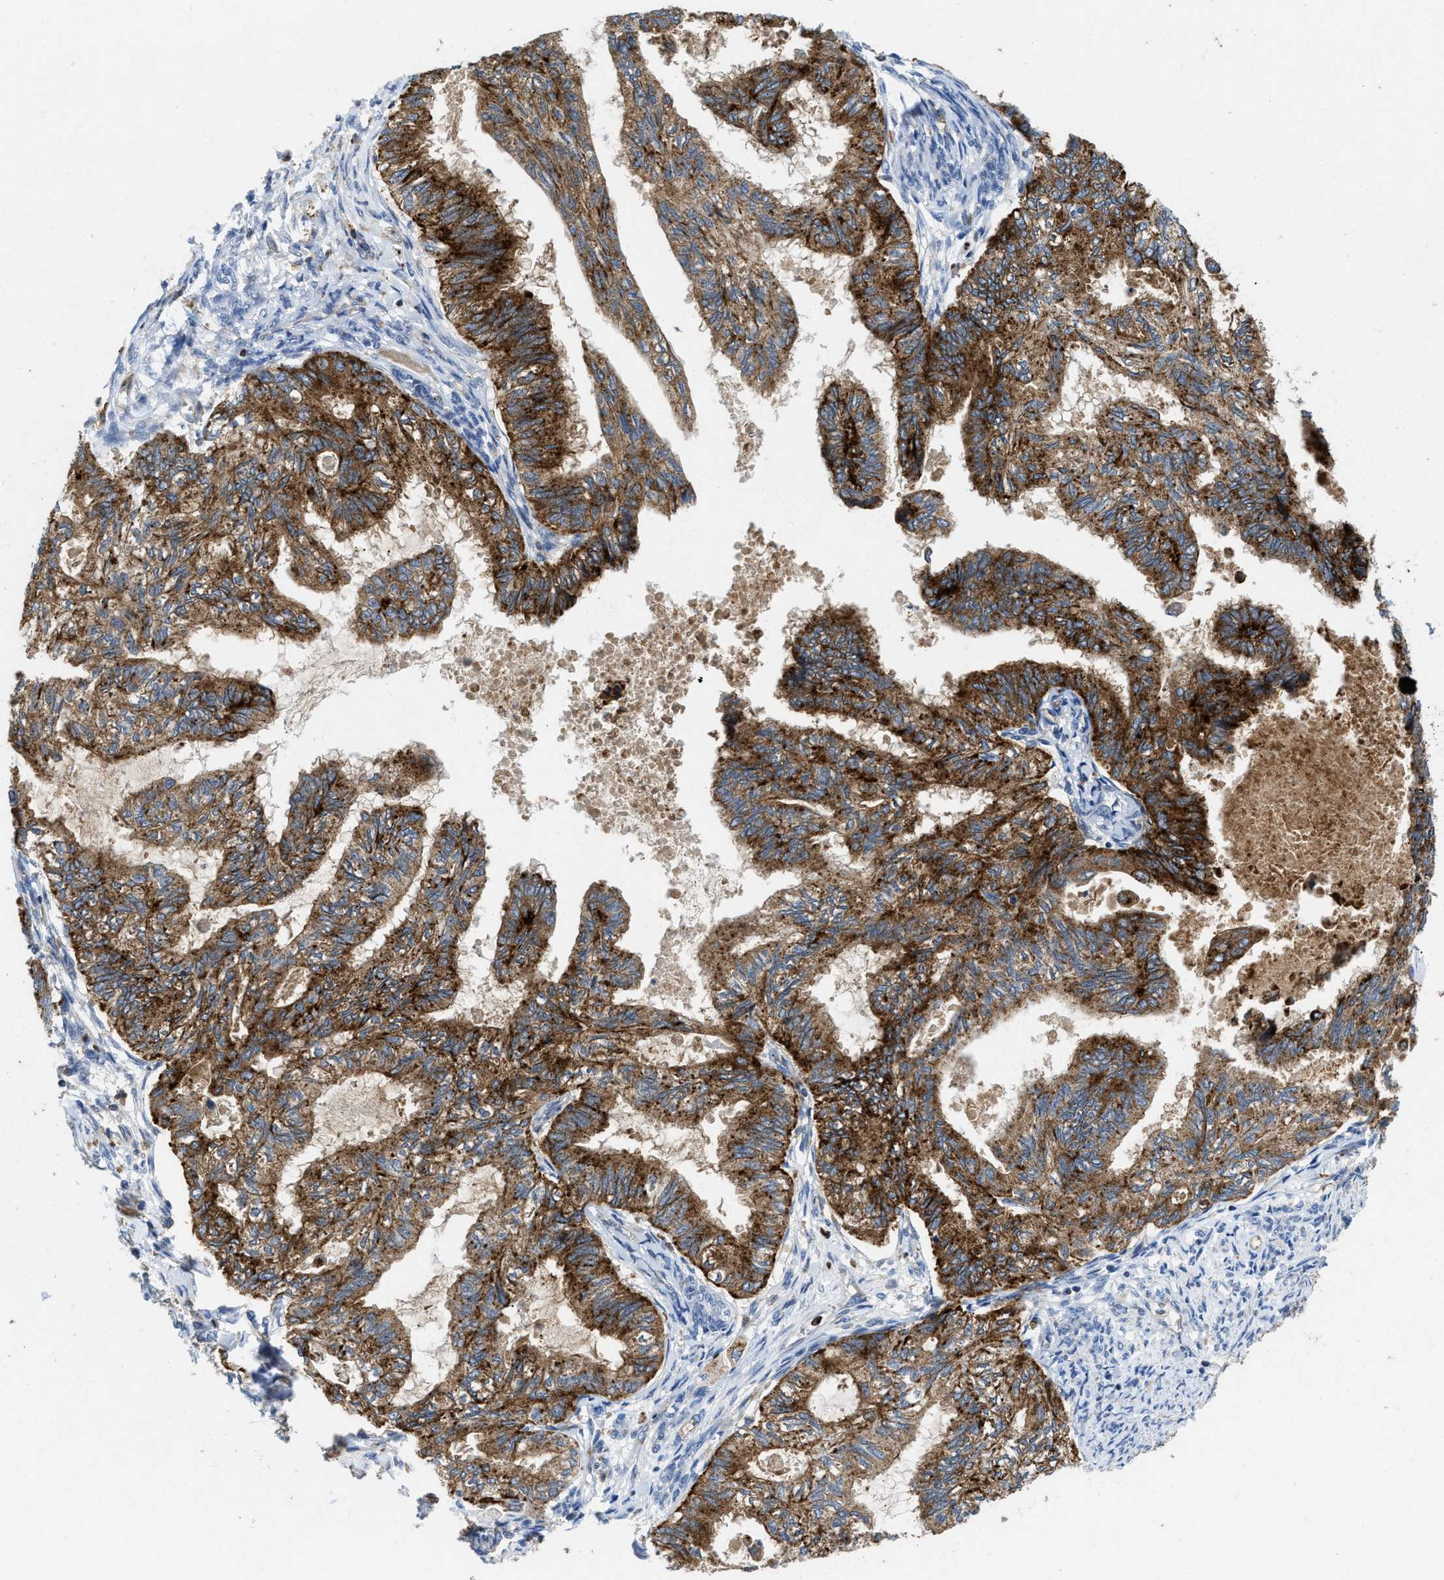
{"staining": {"intensity": "strong", "quantity": ">75%", "location": "cytoplasmic/membranous"}, "tissue": "cervical cancer", "cell_type": "Tumor cells", "image_type": "cancer", "snomed": [{"axis": "morphology", "description": "Normal tissue, NOS"}, {"axis": "morphology", "description": "Adenocarcinoma, NOS"}, {"axis": "topography", "description": "Cervix"}, {"axis": "topography", "description": "Endometrium"}], "caption": "Cervical cancer tissue reveals strong cytoplasmic/membranous staining in approximately >75% of tumor cells, visualized by immunohistochemistry.", "gene": "ENPP4", "patient": {"sex": "female", "age": 86}}